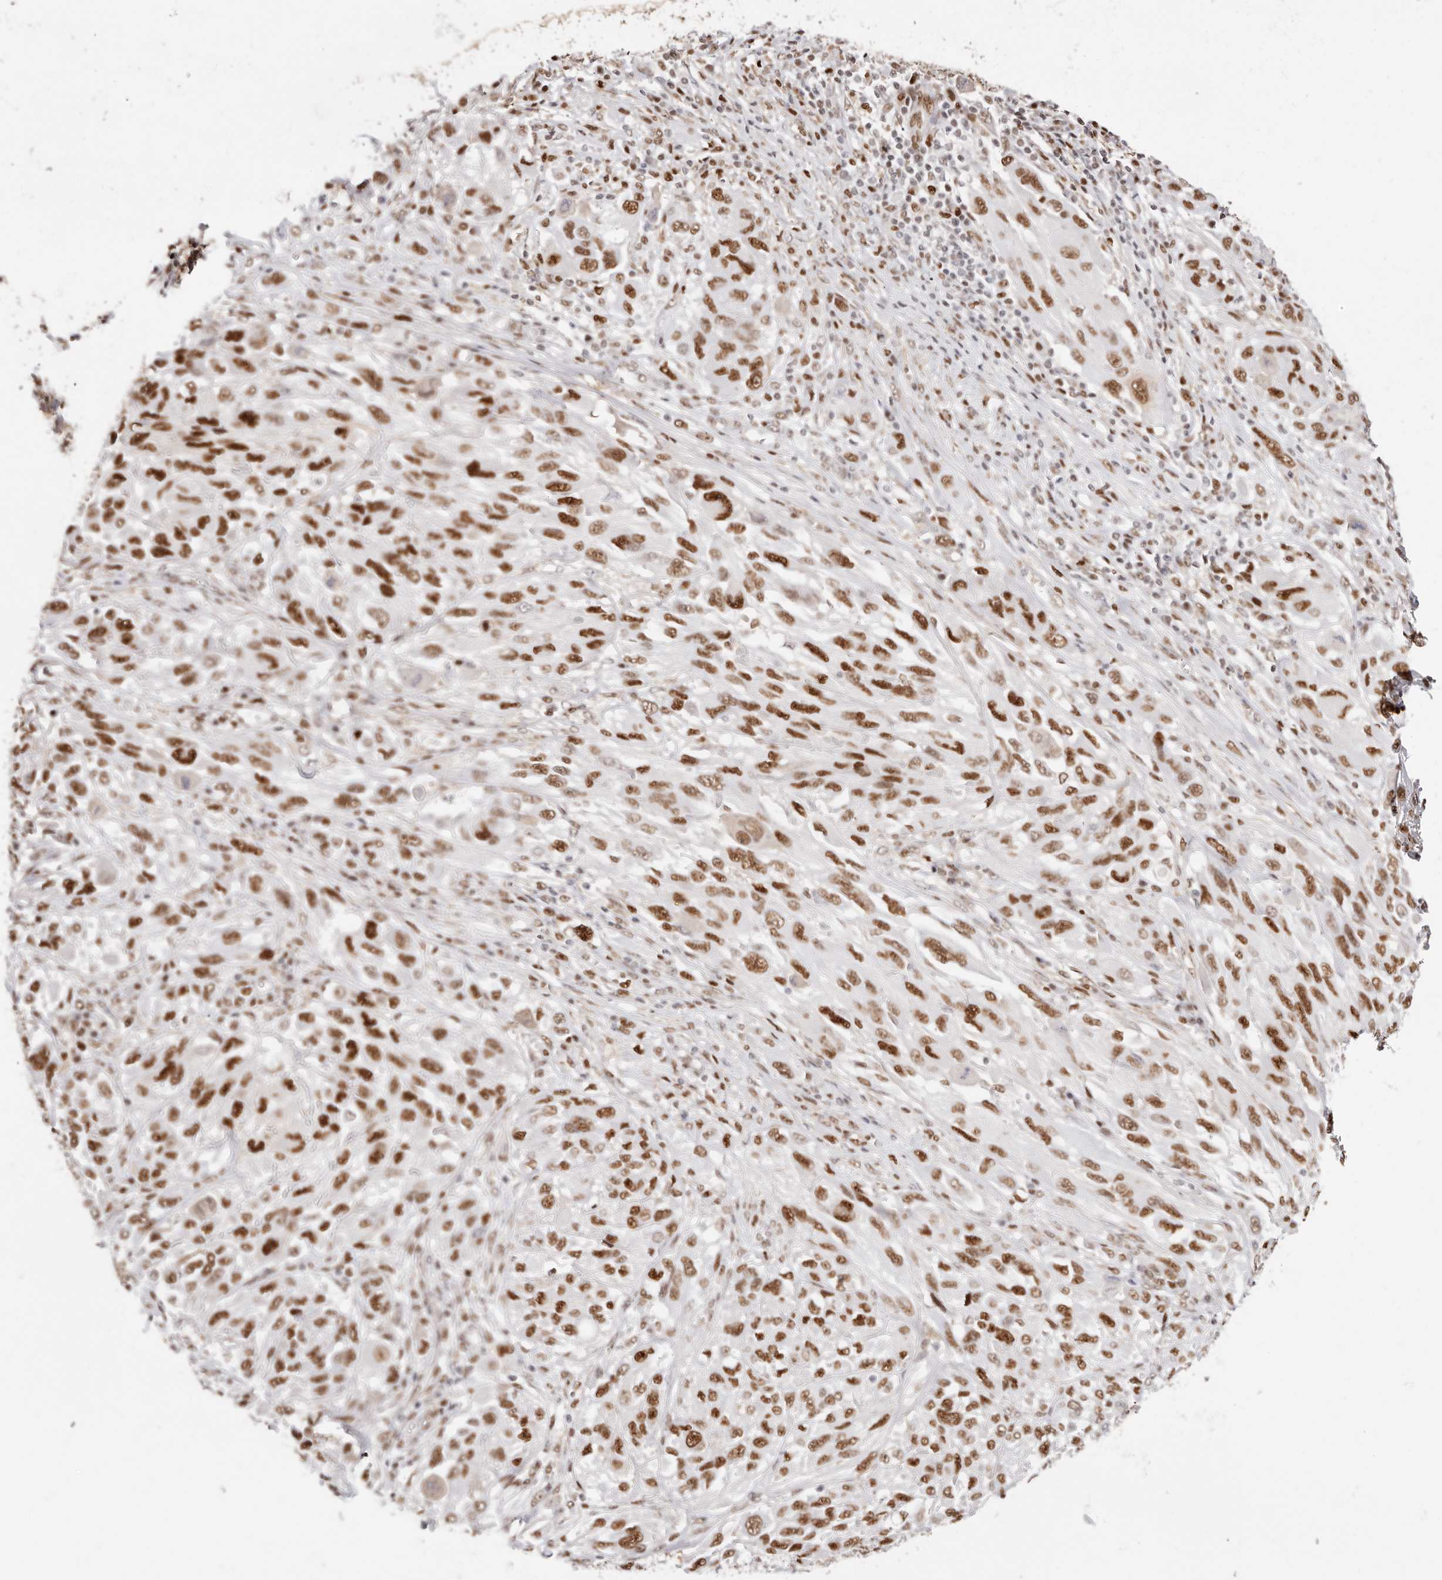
{"staining": {"intensity": "moderate", "quantity": ">75%", "location": "nuclear"}, "tissue": "melanoma", "cell_type": "Tumor cells", "image_type": "cancer", "snomed": [{"axis": "morphology", "description": "Malignant melanoma, NOS"}, {"axis": "topography", "description": "Skin"}], "caption": "A brown stain labels moderate nuclear expression of a protein in human melanoma tumor cells.", "gene": "TKT", "patient": {"sex": "female", "age": 91}}